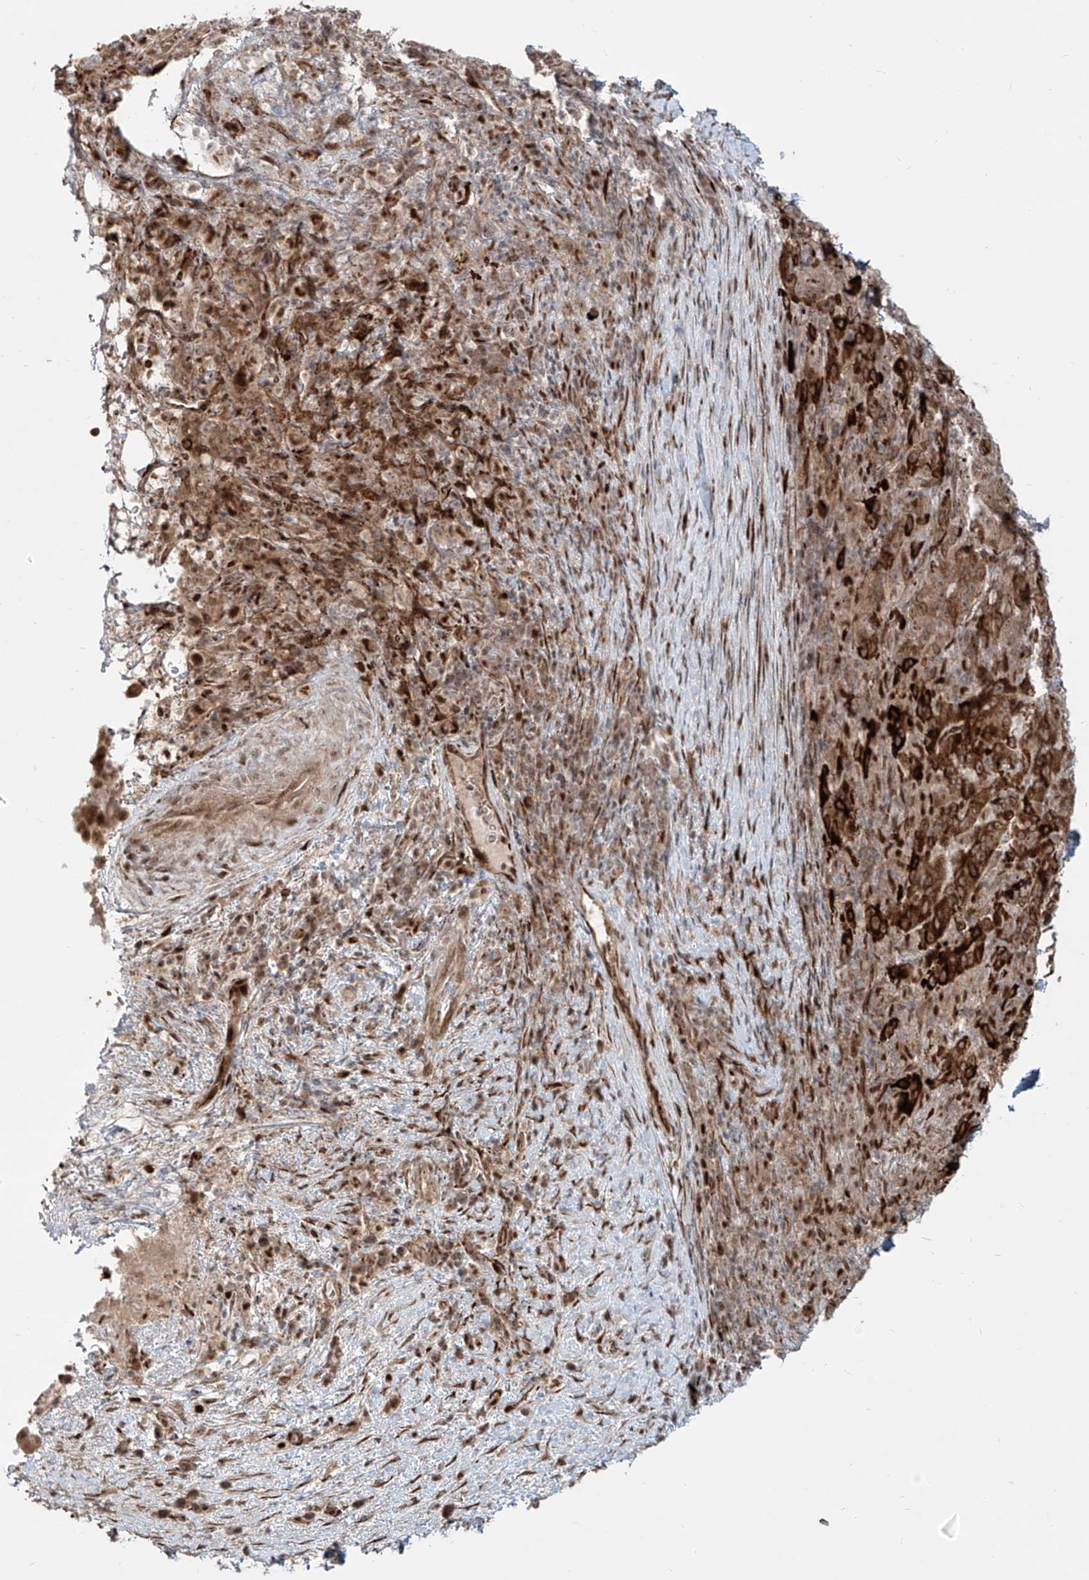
{"staining": {"intensity": "moderate", "quantity": ">75%", "location": "cytoplasmic/membranous,nuclear"}, "tissue": "pancreatic cancer", "cell_type": "Tumor cells", "image_type": "cancer", "snomed": [{"axis": "morphology", "description": "Adenocarcinoma, NOS"}, {"axis": "topography", "description": "Pancreas"}], "caption": "Moderate cytoplasmic/membranous and nuclear protein expression is seen in about >75% of tumor cells in adenocarcinoma (pancreatic).", "gene": "ZNF710", "patient": {"sex": "male", "age": 63}}